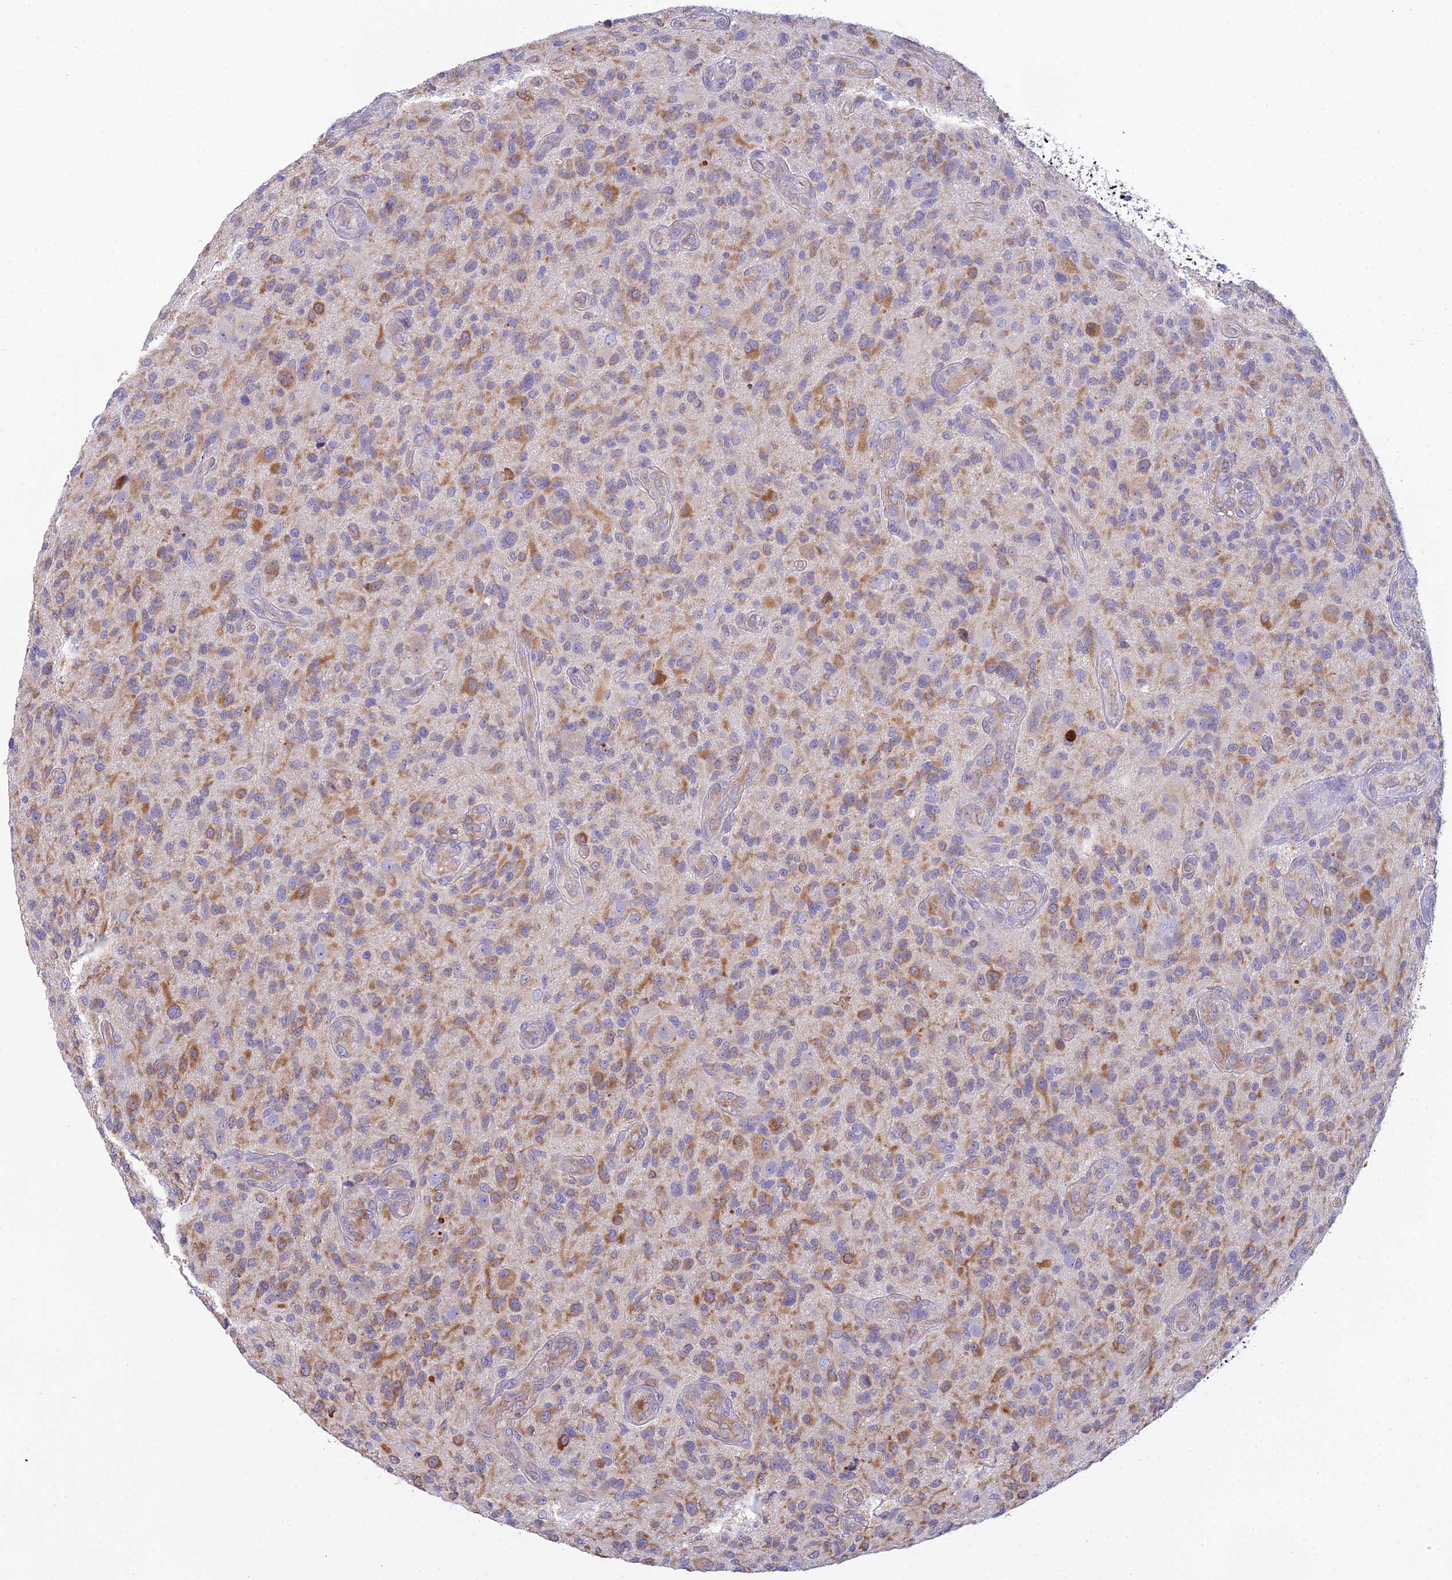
{"staining": {"intensity": "moderate", "quantity": "25%-75%", "location": "cytoplasmic/membranous"}, "tissue": "glioma", "cell_type": "Tumor cells", "image_type": "cancer", "snomed": [{"axis": "morphology", "description": "Glioma, malignant, High grade"}, {"axis": "topography", "description": "Brain"}], "caption": "A medium amount of moderate cytoplasmic/membranous expression is seen in about 25%-75% of tumor cells in glioma tissue.", "gene": "HM13", "patient": {"sex": "male", "age": 47}}